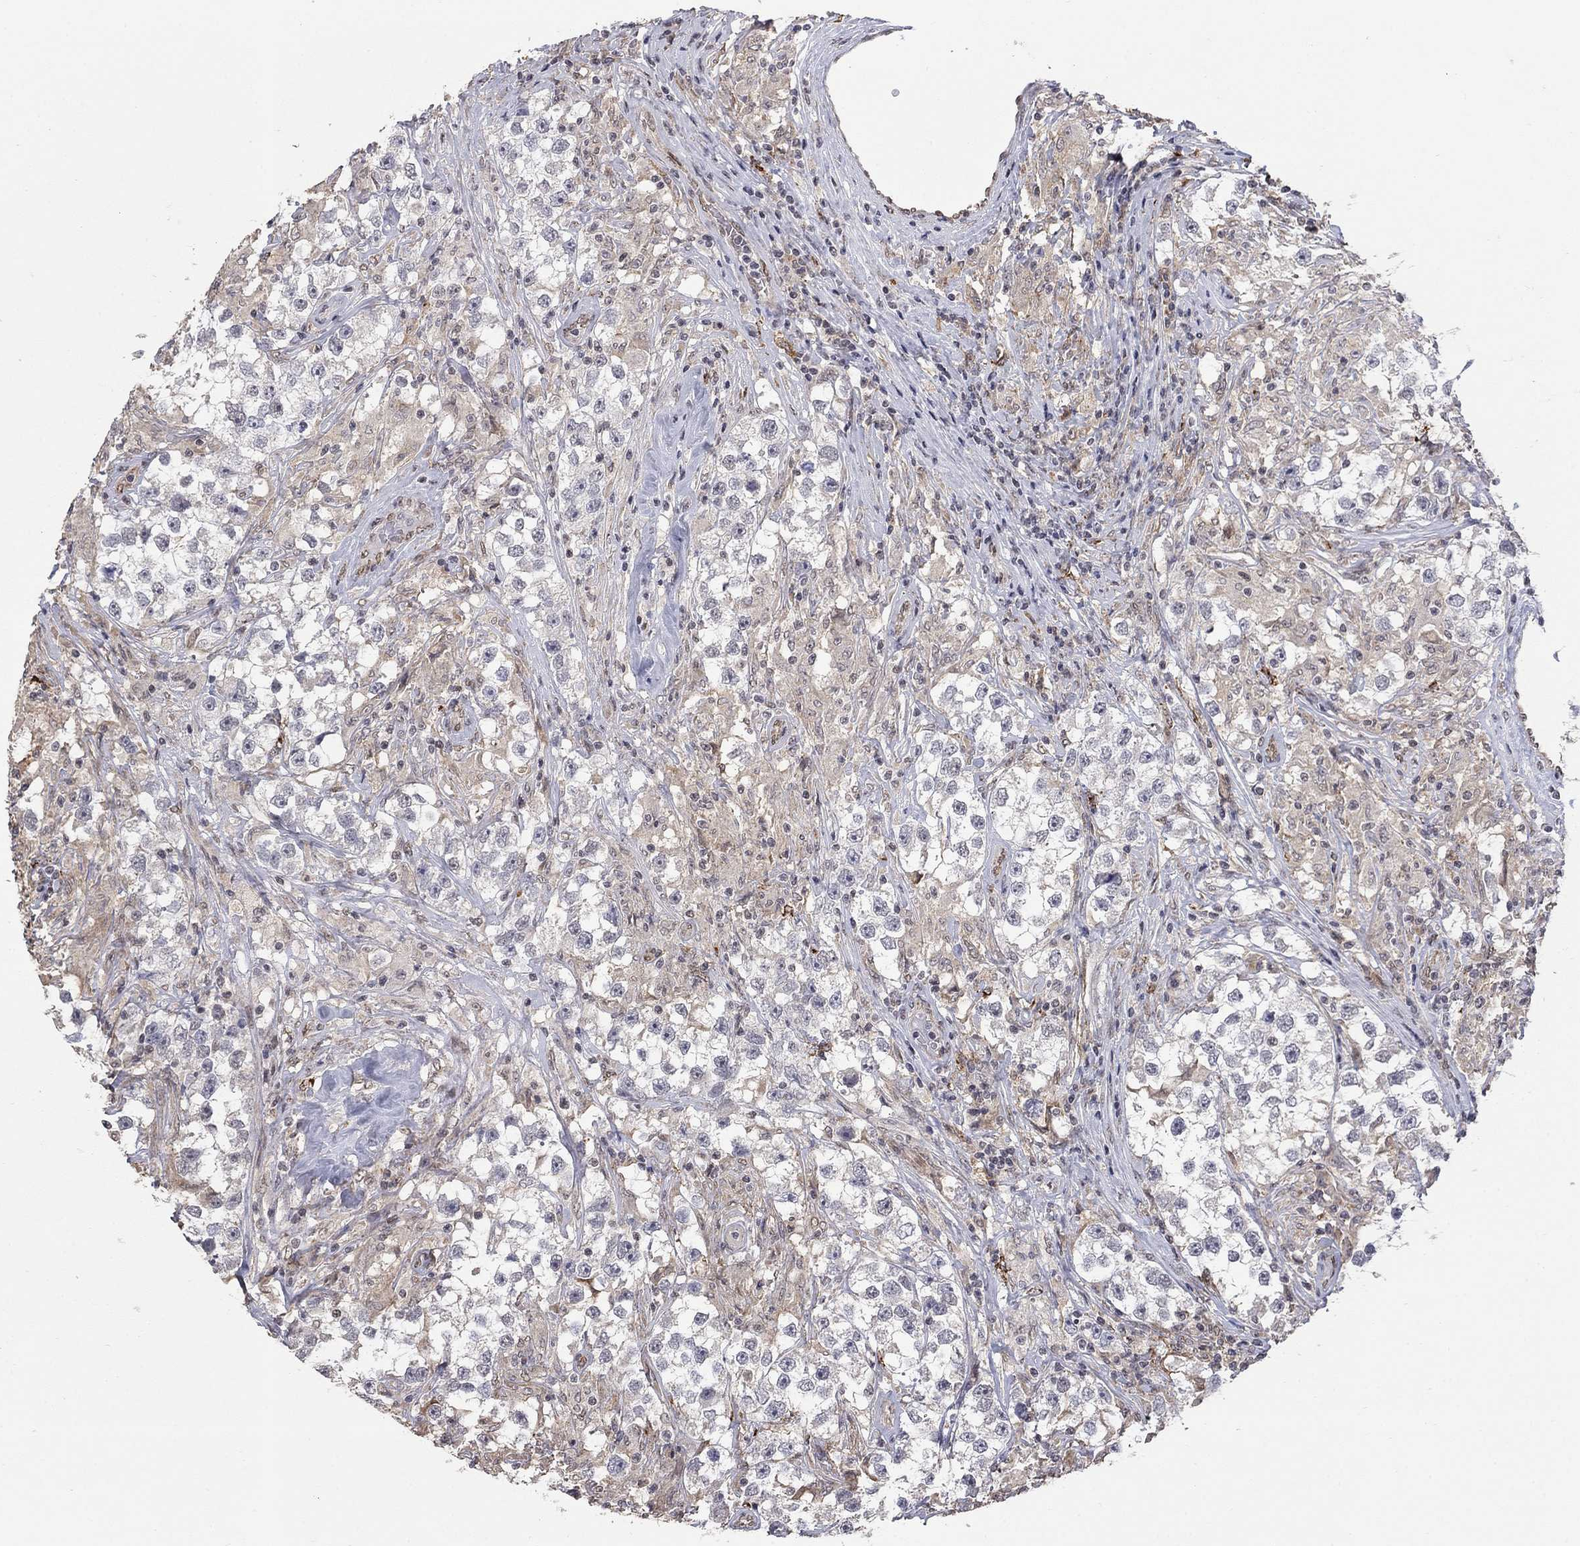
{"staining": {"intensity": "negative", "quantity": "none", "location": "none"}, "tissue": "testis cancer", "cell_type": "Tumor cells", "image_type": "cancer", "snomed": [{"axis": "morphology", "description": "Seminoma, NOS"}, {"axis": "topography", "description": "Testis"}], "caption": "IHC photomicrograph of neoplastic tissue: human testis cancer stained with DAB exhibits no significant protein staining in tumor cells.", "gene": "GRIA3", "patient": {"sex": "male", "age": 46}}